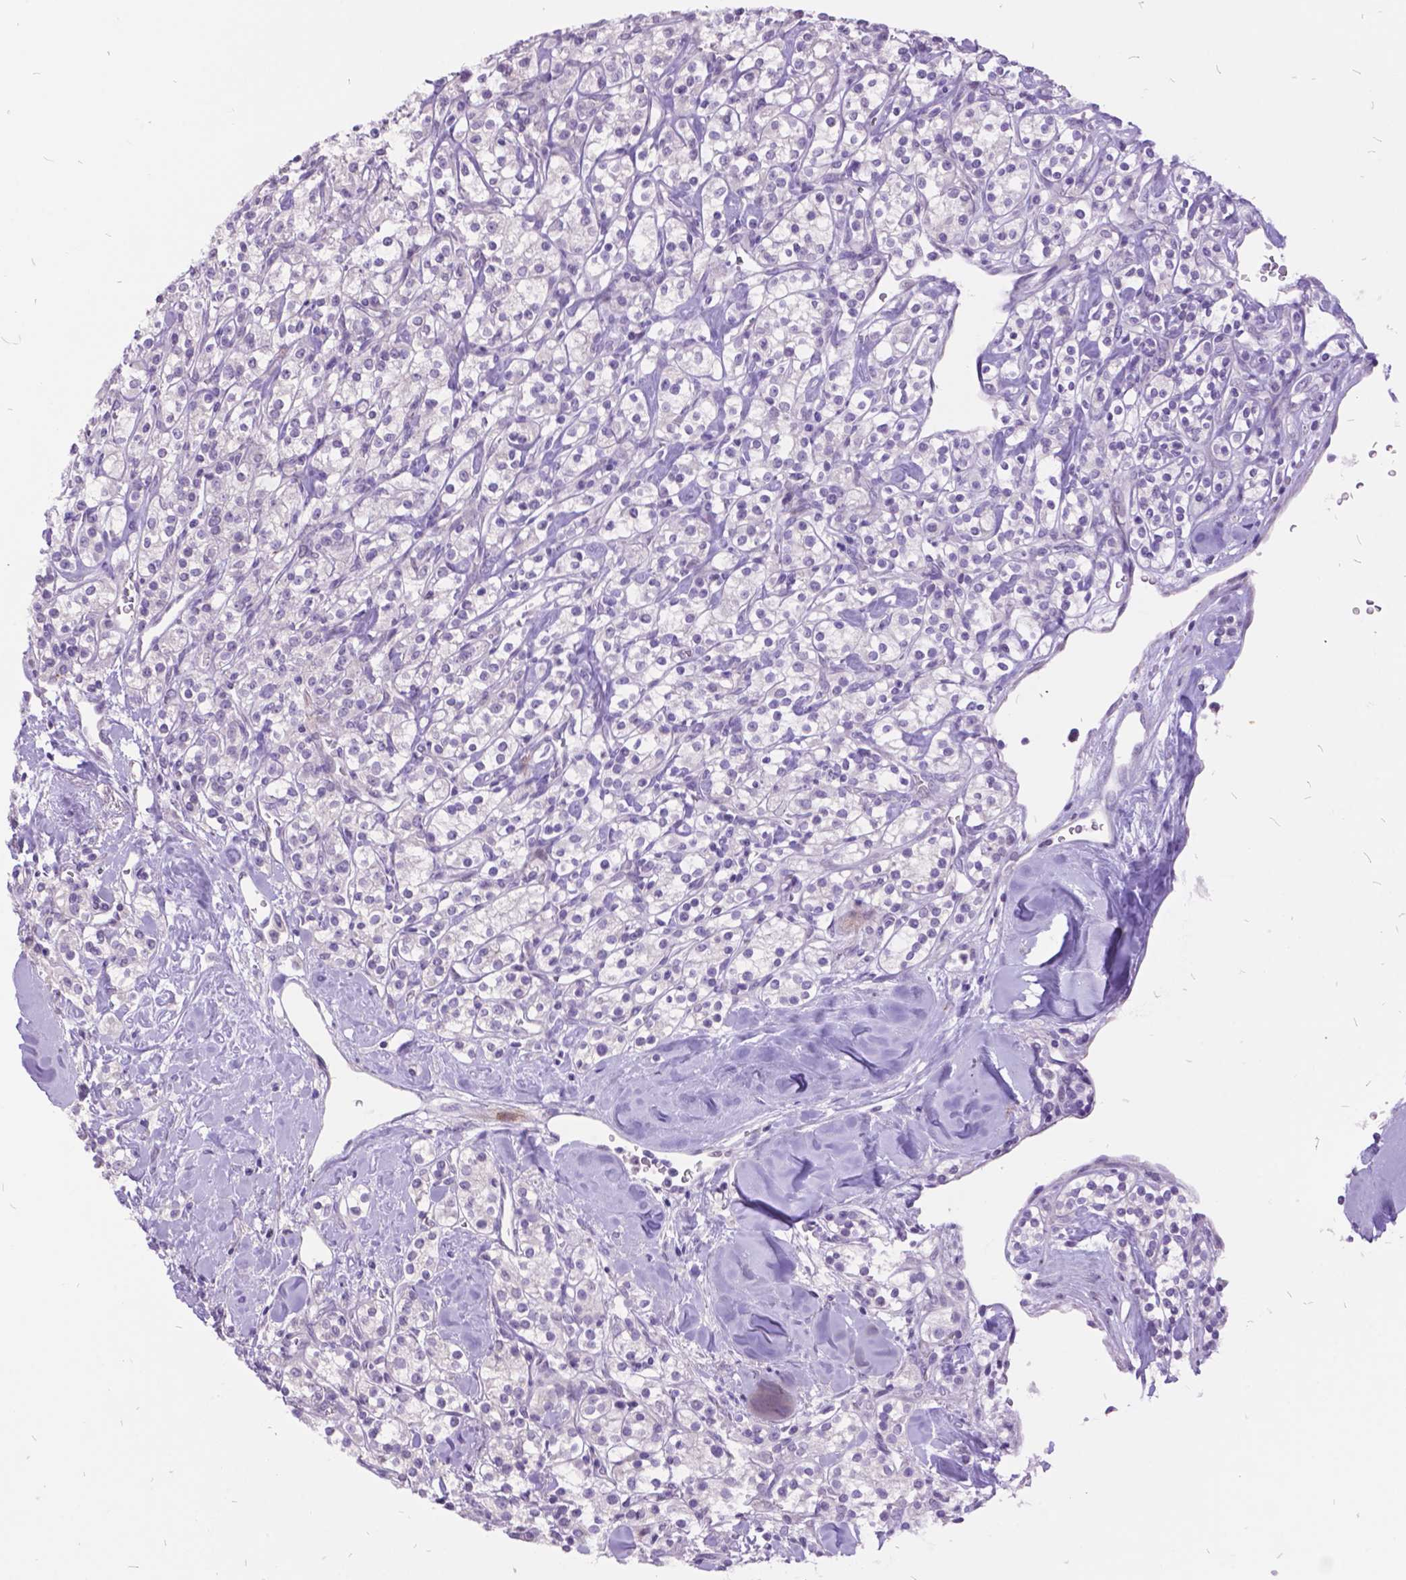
{"staining": {"intensity": "negative", "quantity": "none", "location": "none"}, "tissue": "renal cancer", "cell_type": "Tumor cells", "image_type": "cancer", "snomed": [{"axis": "morphology", "description": "Adenocarcinoma, NOS"}, {"axis": "topography", "description": "Kidney"}], "caption": "Immunohistochemistry micrograph of renal cancer stained for a protein (brown), which shows no positivity in tumor cells. (DAB (3,3'-diaminobenzidine) immunohistochemistry (IHC) with hematoxylin counter stain).", "gene": "ITGB6", "patient": {"sex": "male", "age": 77}}